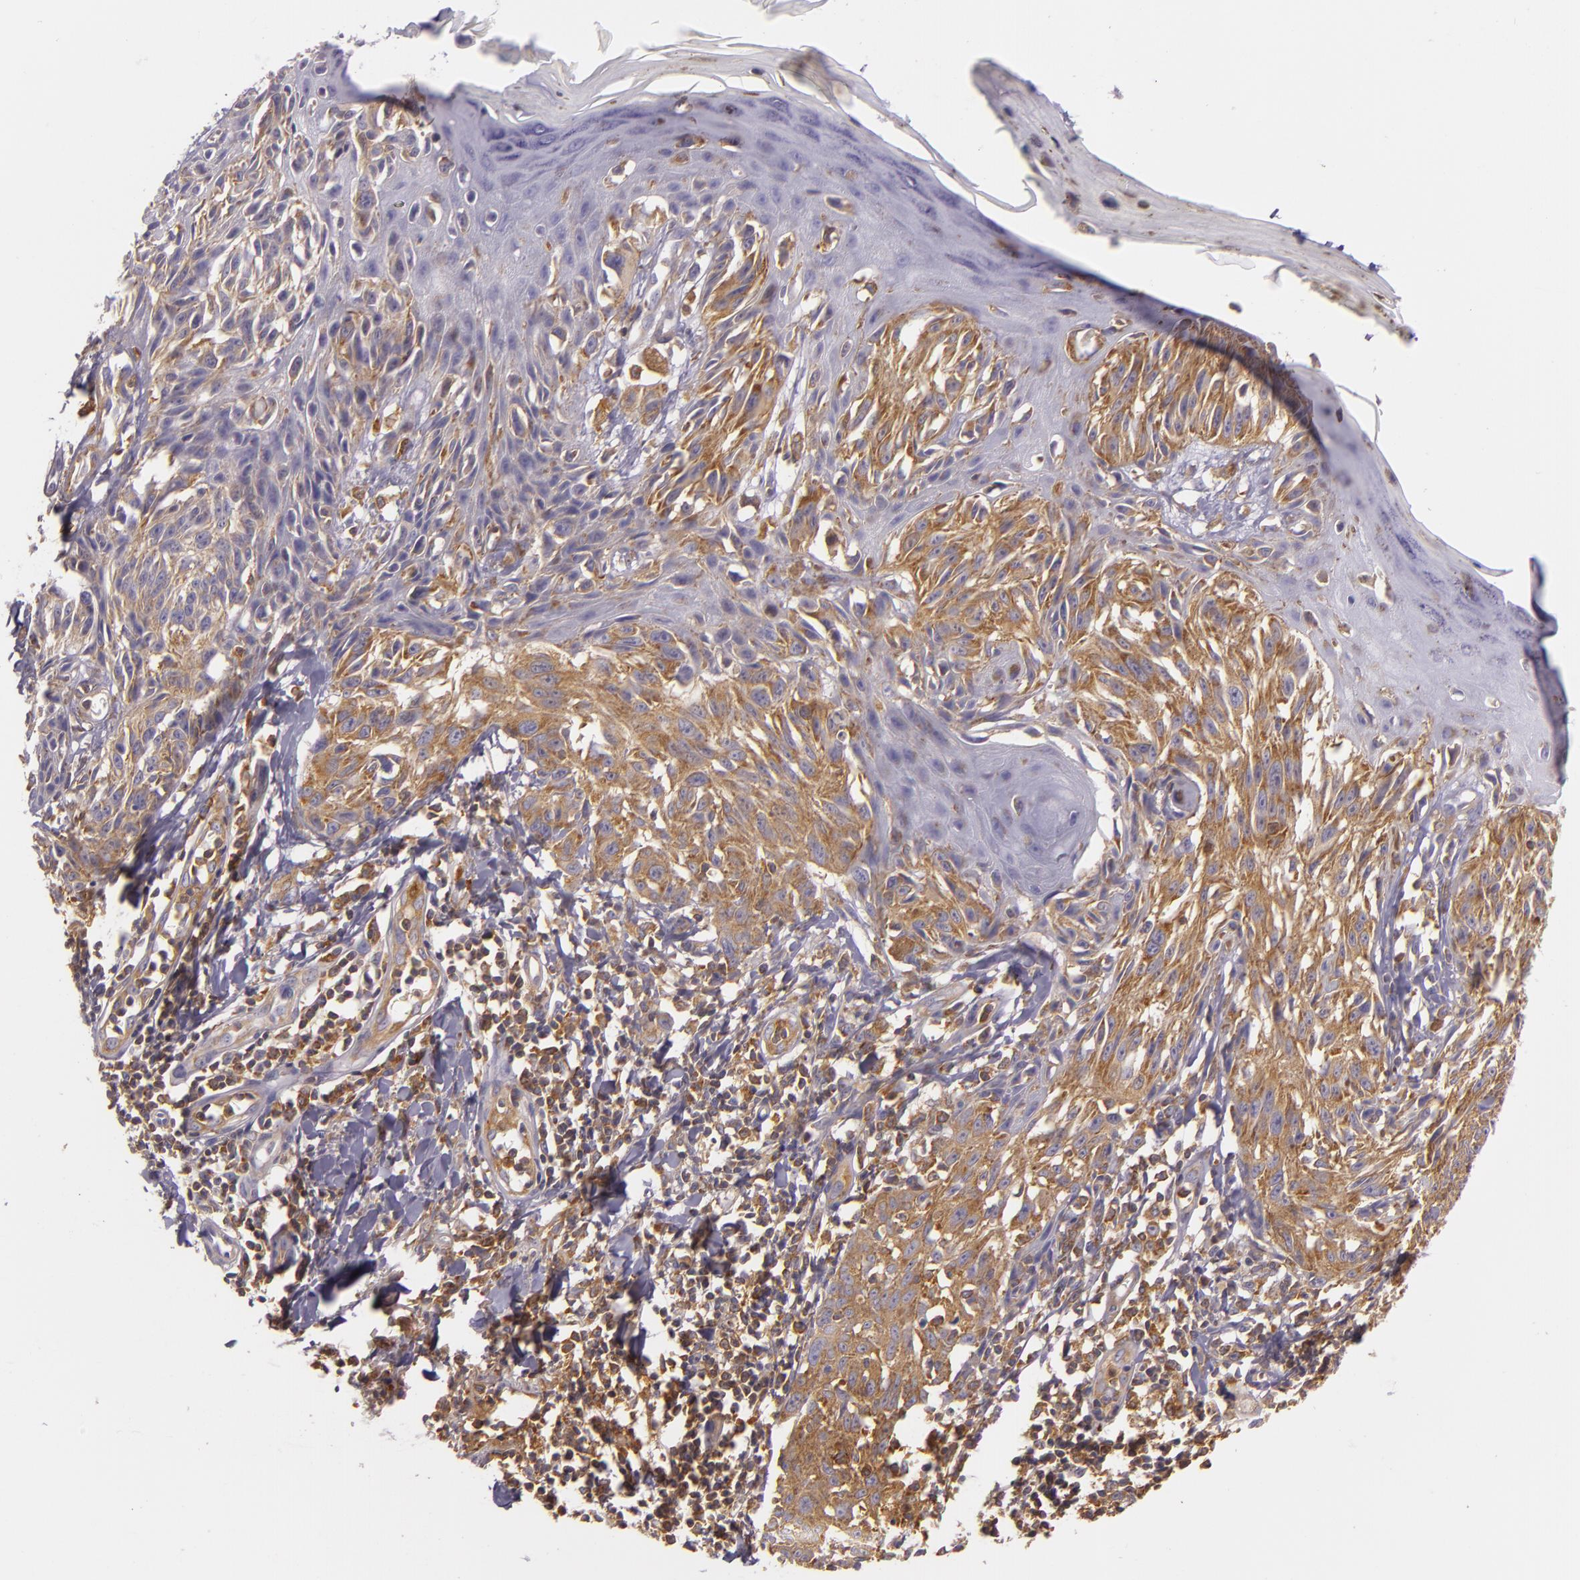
{"staining": {"intensity": "moderate", "quantity": ">75%", "location": "cytoplasmic/membranous"}, "tissue": "melanoma", "cell_type": "Tumor cells", "image_type": "cancer", "snomed": [{"axis": "morphology", "description": "Malignant melanoma, NOS"}, {"axis": "topography", "description": "Skin"}], "caption": "Immunohistochemical staining of human melanoma shows moderate cytoplasmic/membranous protein expression in about >75% of tumor cells.", "gene": "TLN1", "patient": {"sex": "female", "age": 77}}